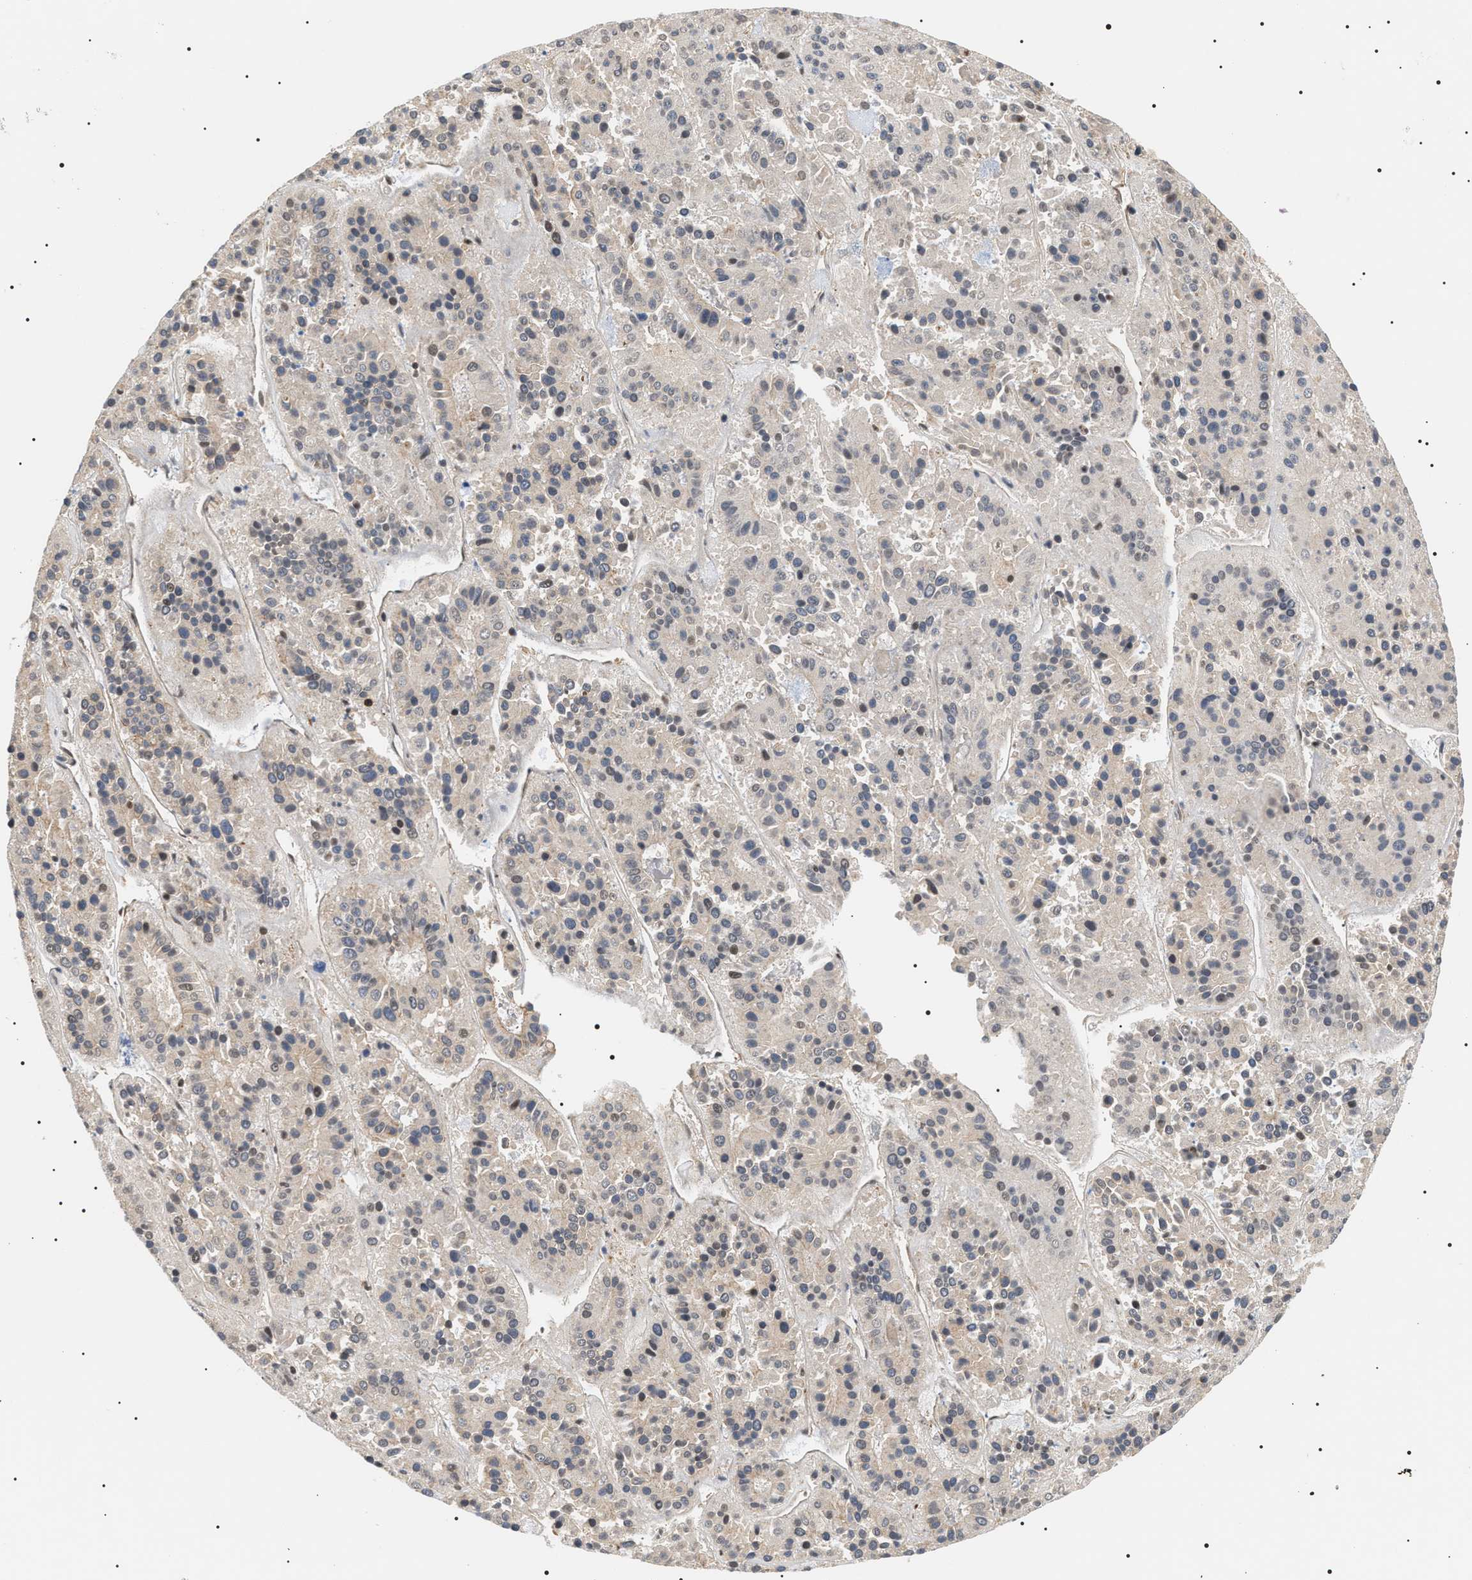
{"staining": {"intensity": "negative", "quantity": "none", "location": "none"}, "tissue": "pancreatic cancer", "cell_type": "Tumor cells", "image_type": "cancer", "snomed": [{"axis": "morphology", "description": "Adenocarcinoma, NOS"}, {"axis": "topography", "description": "Pancreas"}], "caption": "Pancreatic adenocarcinoma stained for a protein using immunohistochemistry displays no expression tumor cells.", "gene": "SH3GLB2", "patient": {"sex": "male", "age": 50}}